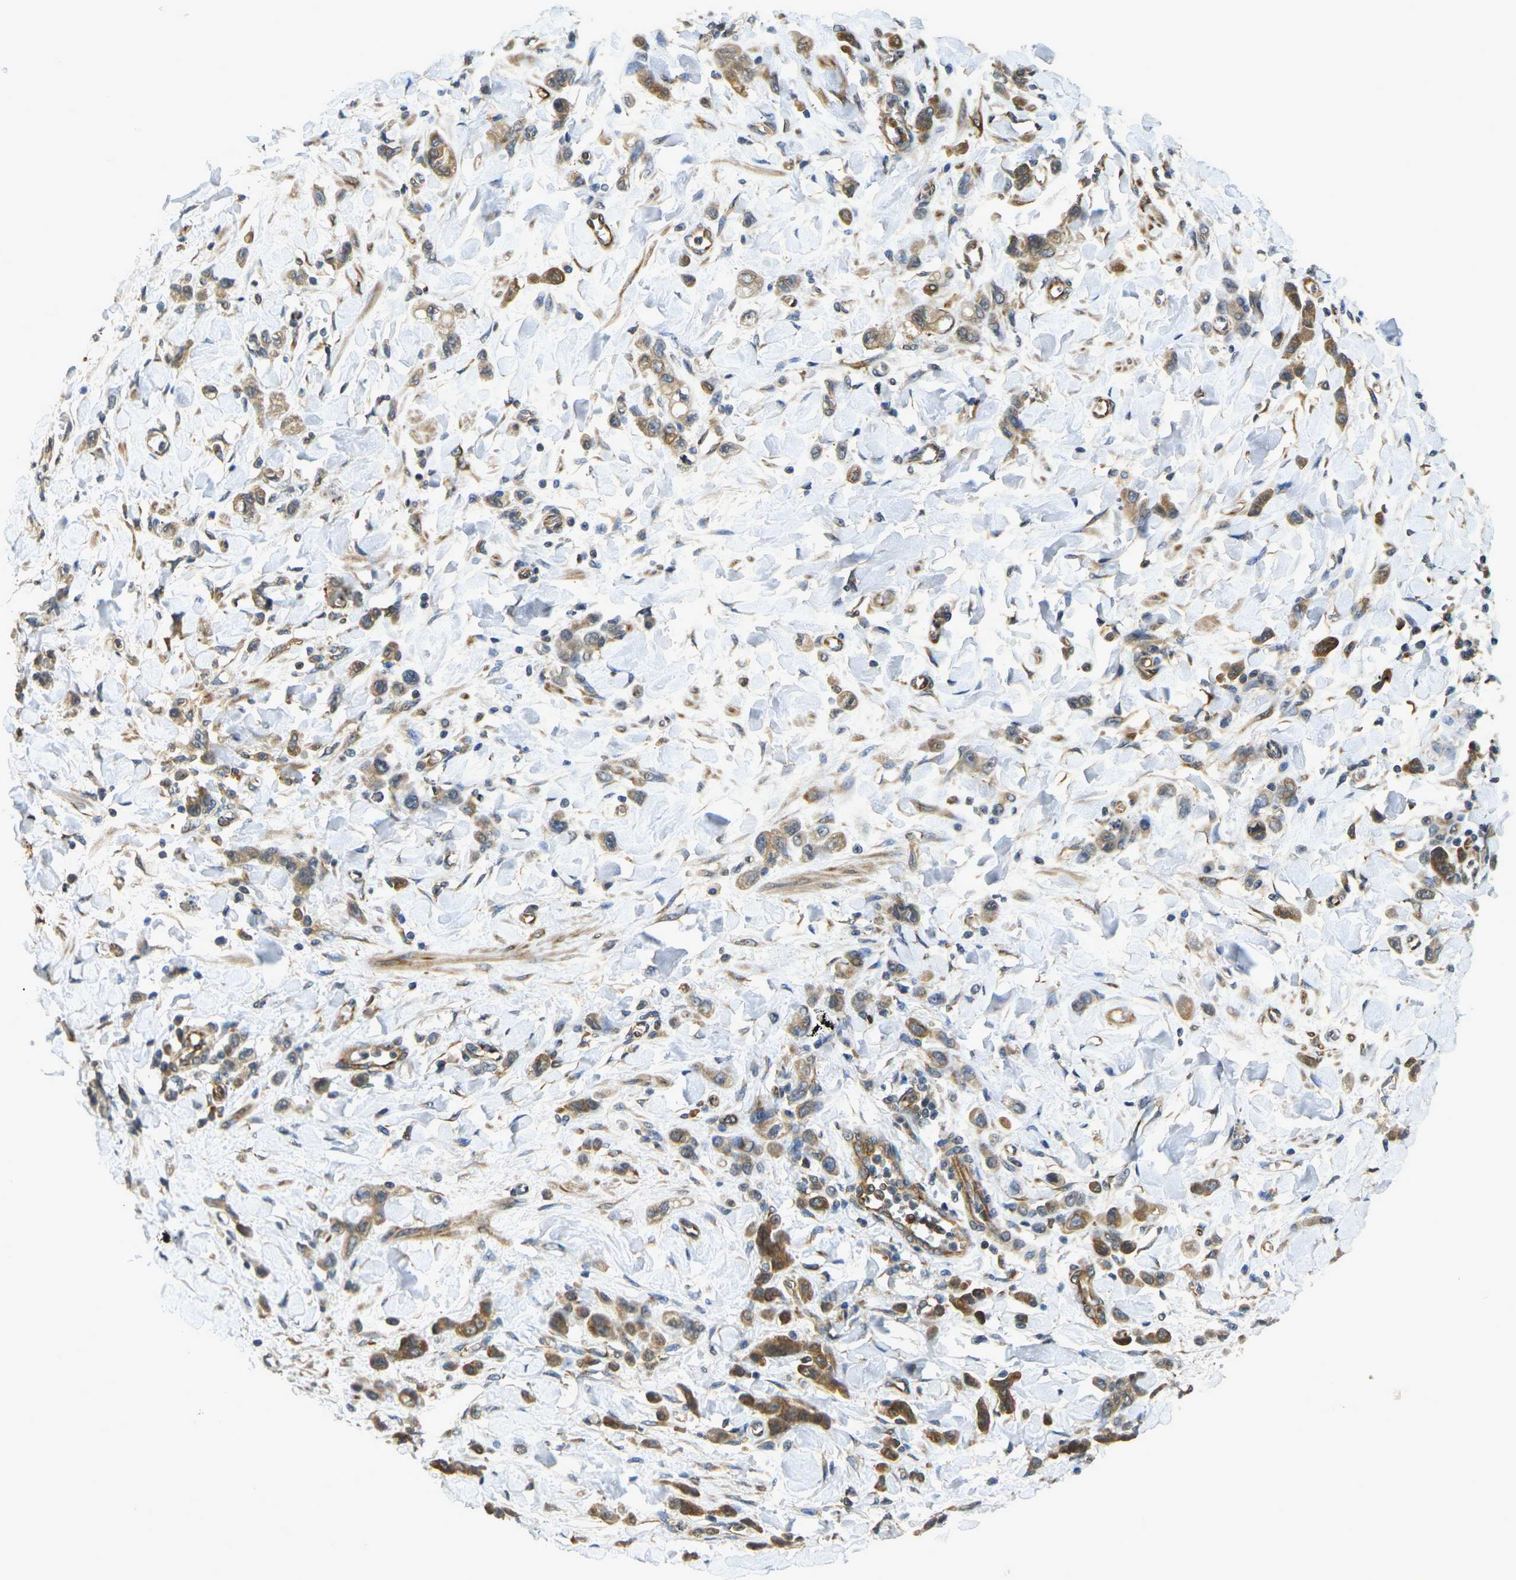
{"staining": {"intensity": "strong", "quantity": ">75%", "location": "cytoplasmic/membranous"}, "tissue": "stomach cancer", "cell_type": "Tumor cells", "image_type": "cancer", "snomed": [{"axis": "morphology", "description": "Normal tissue, NOS"}, {"axis": "morphology", "description": "Adenocarcinoma, NOS"}, {"axis": "topography", "description": "Stomach"}], "caption": "Protein staining of stomach cancer tissue demonstrates strong cytoplasmic/membranous staining in approximately >75% of tumor cells.", "gene": "CAST", "patient": {"sex": "male", "age": 82}}